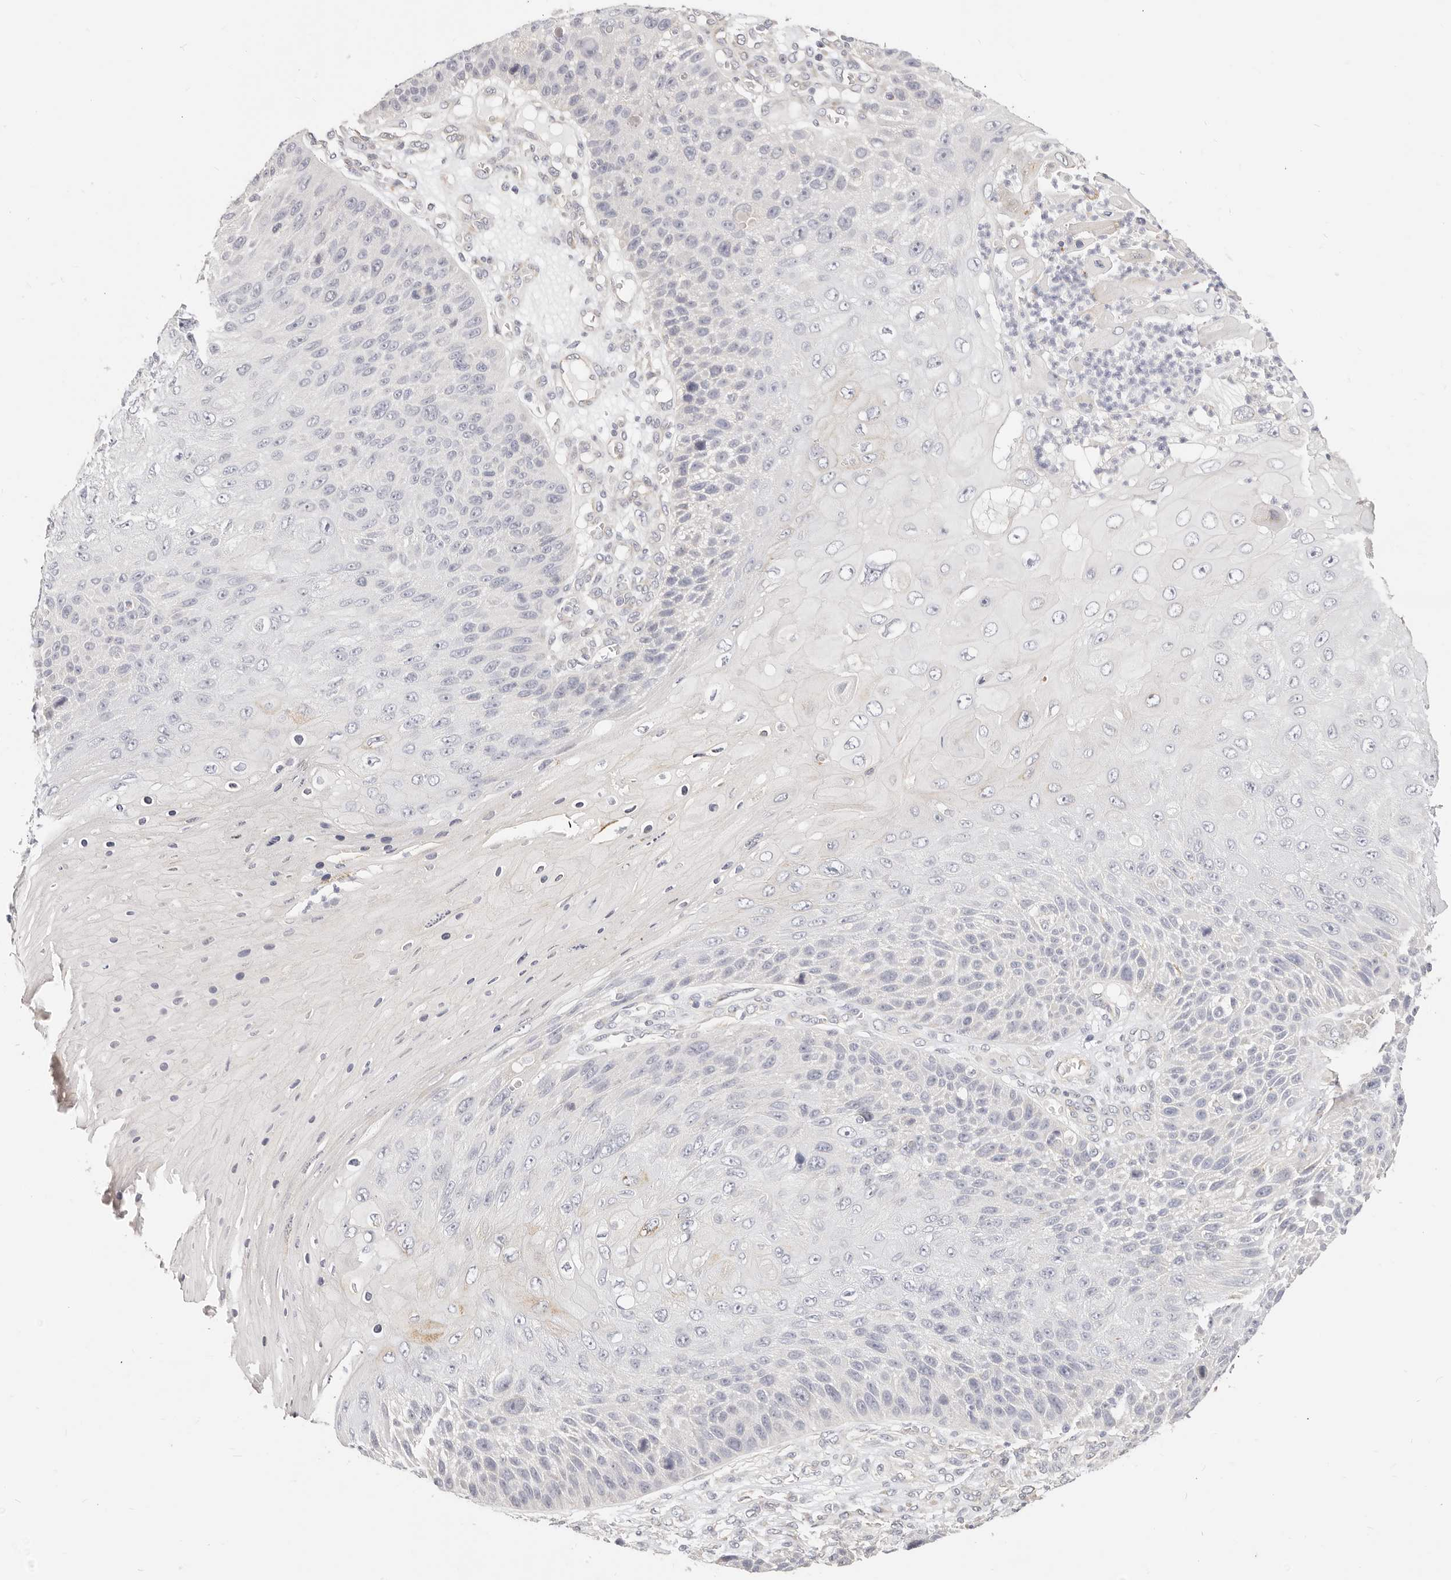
{"staining": {"intensity": "negative", "quantity": "none", "location": "none"}, "tissue": "skin cancer", "cell_type": "Tumor cells", "image_type": "cancer", "snomed": [{"axis": "morphology", "description": "Squamous cell carcinoma, NOS"}, {"axis": "topography", "description": "Skin"}], "caption": "The histopathology image shows no staining of tumor cells in squamous cell carcinoma (skin).", "gene": "DTNBP1", "patient": {"sex": "female", "age": 88}}